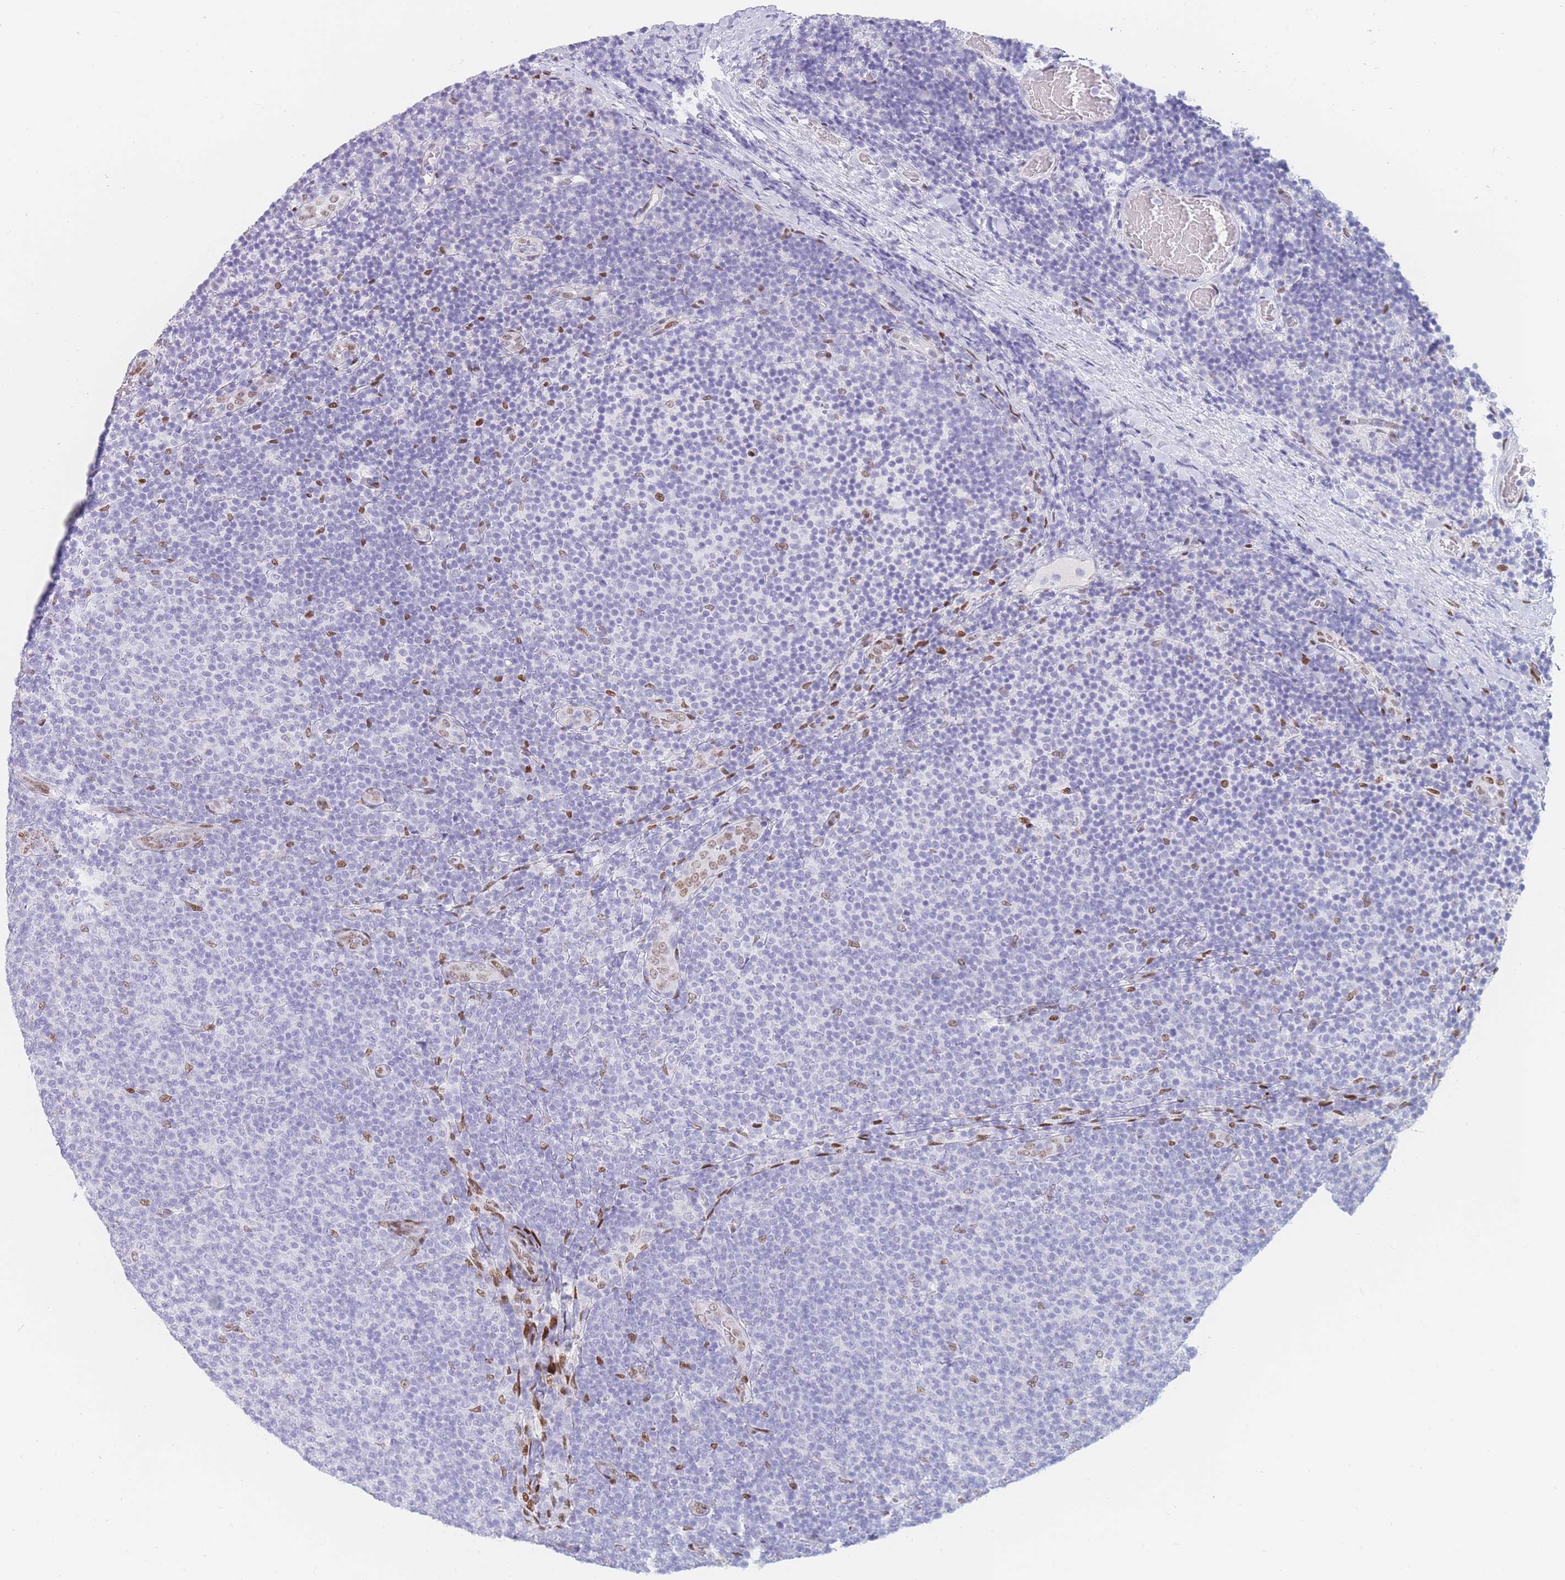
{"staining": {"intensity": "negative", "quantity": "none", "location": "none"}, "tissue": "lymphoma", "cell_type": "Tumor cells", "image_type": "cancer", "snomed": [{"axis": "morphology", "description": "Malignant lymphoma, non-Hodgkin's type, Low grade"}, {"axis": "topography", "description": "Lymph node"}], "caption": "Immunohistochemical staining of human lymphoma displays no significant positivity in tumor cells.", "gene": "PSMB5", "patient": {"sex": "male", "age": 66}}